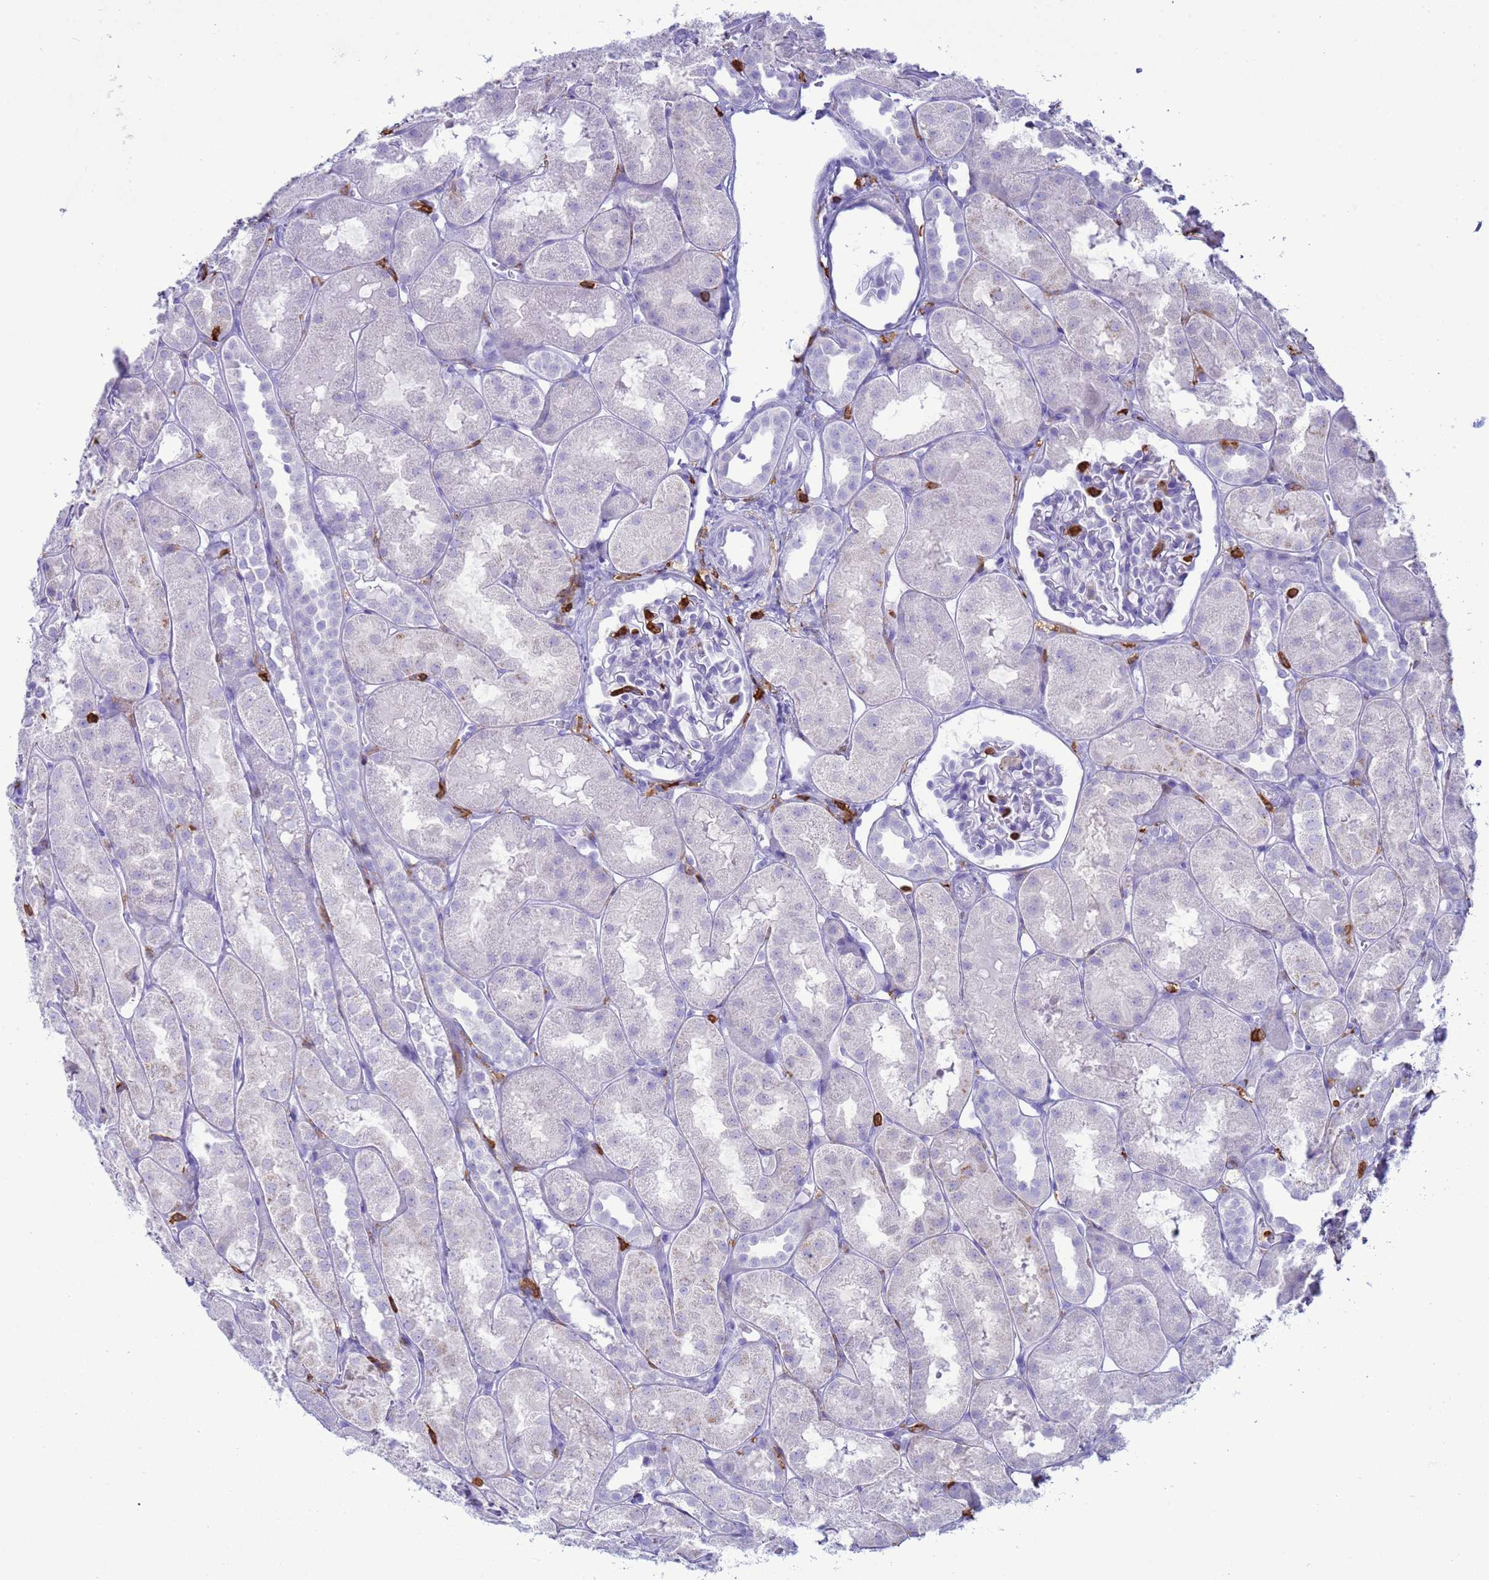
{"staining": {"intensity": "negative", "quantity": "none", "location": "none"}, "tissue": "kidney", "cell_type": "Cells in glomeruli", "image_type": "normal", "snomed": [{"axis": "morphology", "description": "Normal tissue, NOS"}, {"axis": "topography", "description": "Kidney"}, {"axis": "topography", "description": "Urinary bladder"}], "caption": "Immunohistochemistry (IHC) image of benign kidney: human kidney stained with DAB (3,3'-diaminobenzidine) demonstrates no significant protein expression in cells in glomeruli.", "gene": "IRF5", "patient": {"sex": "male", "age": 16}}